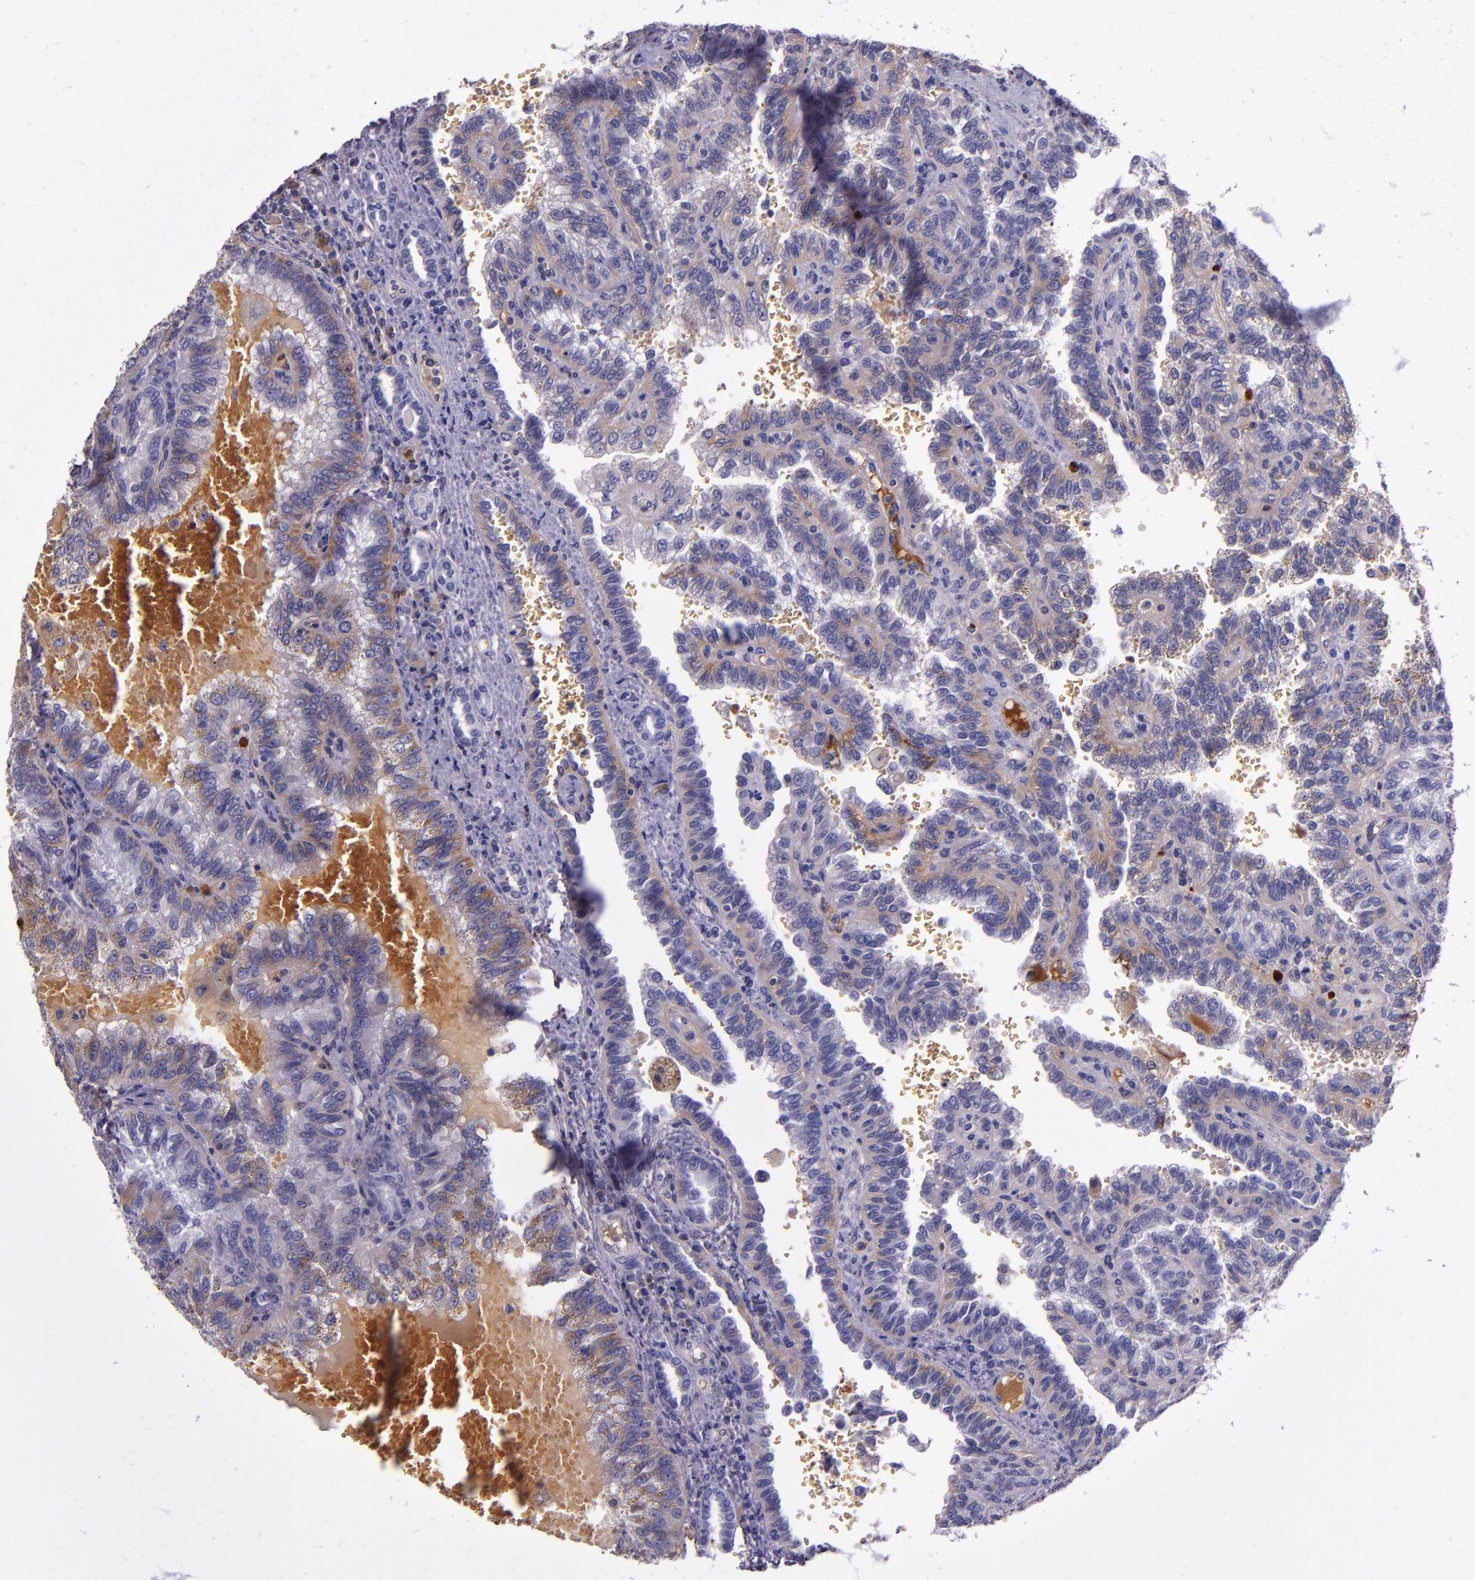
{"staining": {"intensity": "weak", "quantity": "<25%", "location": "cytoplasmic/membranous"}, "tissue": "renal cancer", "cell_type": "Tumor cells", "image_type": "cancer", "snomed": [{"axis": "morphology", "description": "Inflammation, NOS"}, {"axis": "morphology", "description": "Adenocarcinoma, NOS"}, {"axis": "topography", "description": "Kidney"}], "caption": "Immunohistochemical staining of human renal adenocarcinoma demonstrates no significant staining in tumor cells. (DAB (3,3'-diaminobenzidine) IHC, high magnification).", "gene": "CLEC3B", "patient": {"sex": "male", "age": 68}}